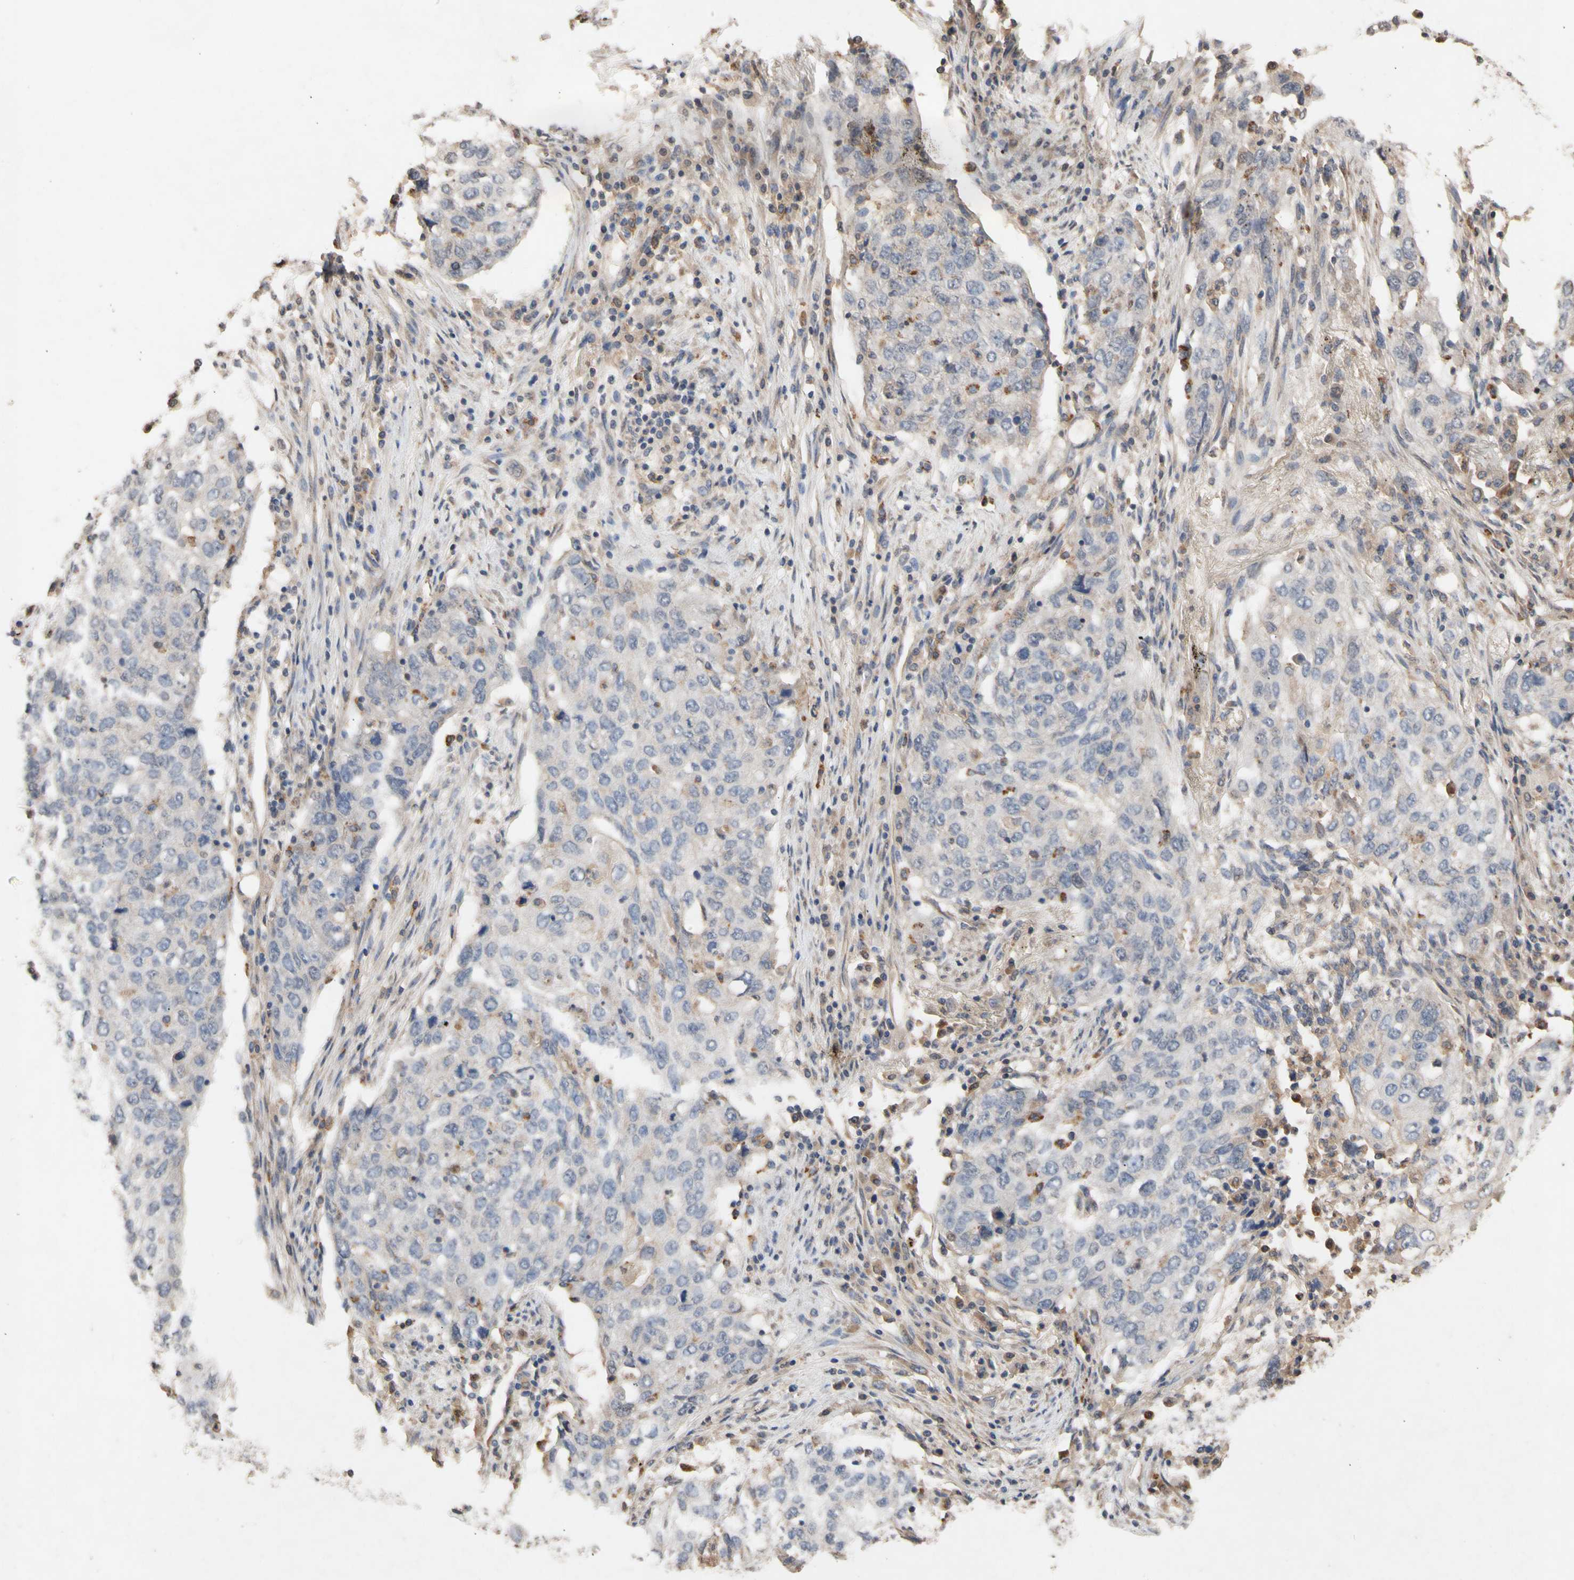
{"staining": {"intensity": "negative", "quantity": "none", "location": "none"}, "tissue": "lung cancer", "cell_type": "Tumor cells", "image_type": "cancer", "snomed": [{"axis": "morphology", "description": "Squamous cell carcinoma, NOS"}, {"axis": "topography", "description": "Lung"}], "caption": "This histopathology image is of lung cancer (squamous cell carcinoma) stained with immunohistochemistry (IHC) to label a protein in brown with the nuclei are counter-stained blue. There is no expression in tumor cells.", "gene": "NECTIN3", "patient": {"sex": "female", "age": 63}}